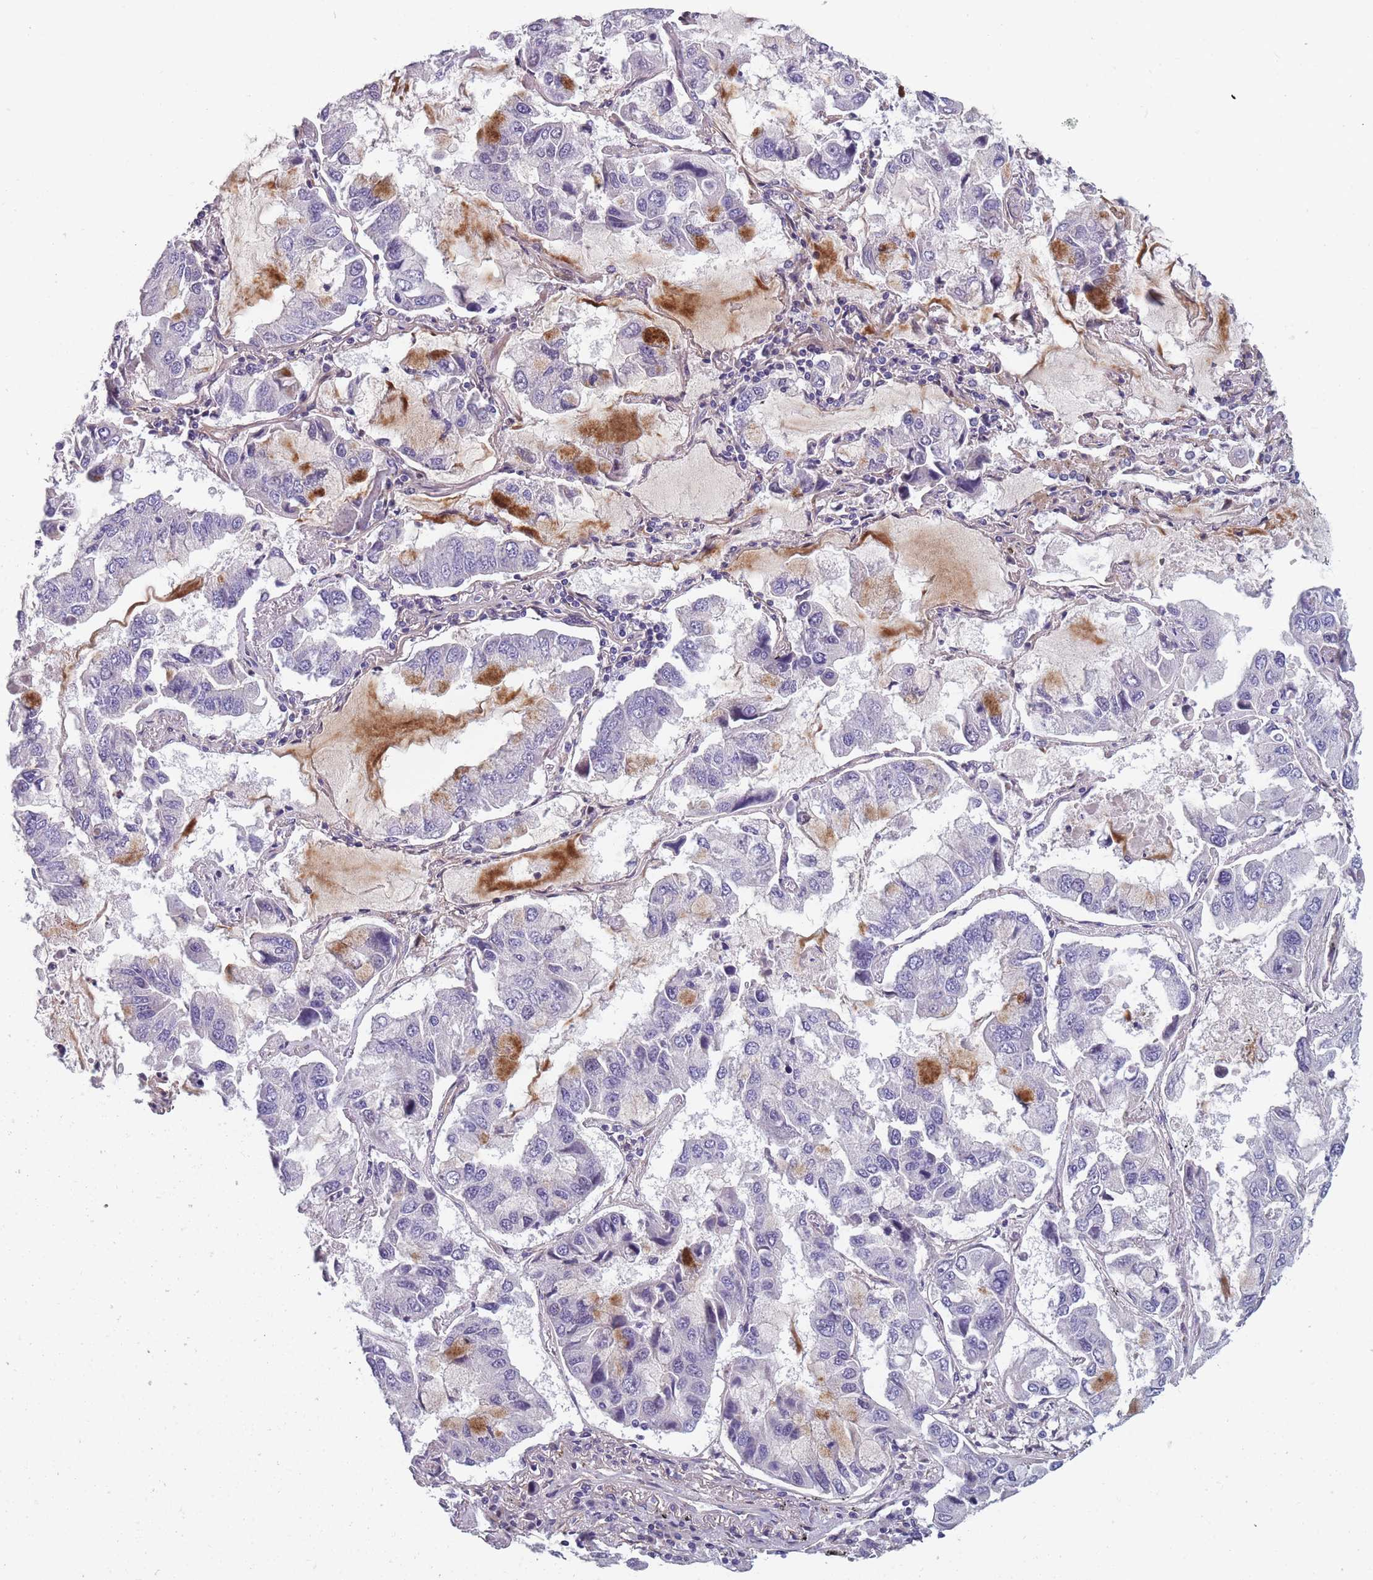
{"staining": {"intensity": "negative", "quantity": "none", "location": "none"}, "tissue": "lung cancer", "cell_type": "Tumor cells", "image_type": "cancer", "snomed": [{"axis": "morphology", "description": "Adenocarcinoma, NOS"}, {"axis": "topography", "description": "Lung"}], "caption": "Immunohistochemistry (IHC) image of lung adenocarcinoma stained for a protein (brown), which displays no positivity in tumor cells. (Immunohistochemistry (IHC), brightfield microscopy, high magnification).", "gene": "FAM83F", "patient": {"sex": "male", "age": 64}}